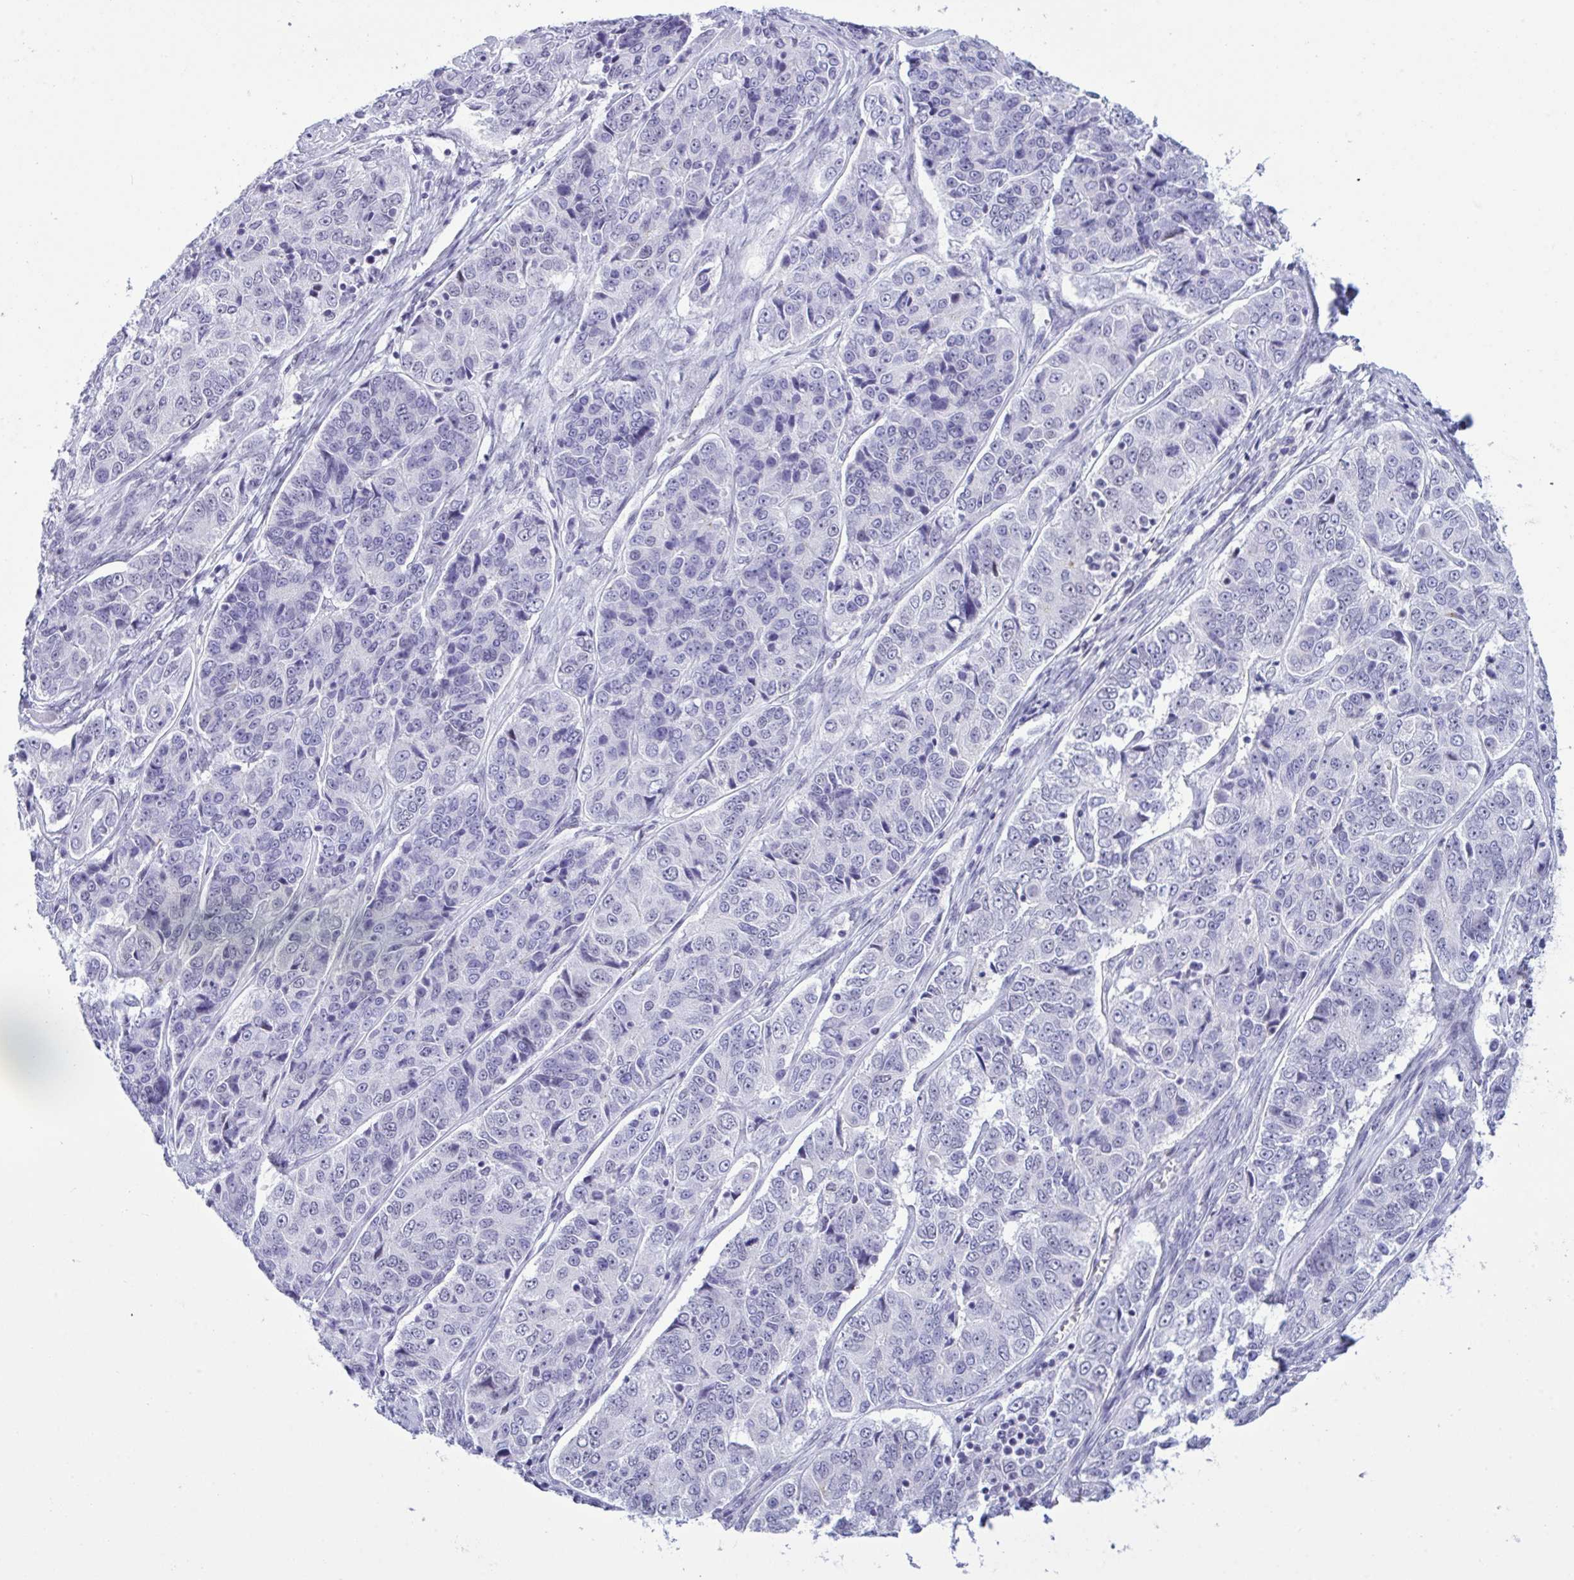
{"staining": {"intensity": "negative", "quantity": "none", "location": "none"}, "tissue": "ovarian cancer", "cell_type": "Tumor cells", "image_type": "cancer", "snomed": [{"axis": "morphology", "description": "Carcinoma, endometroid"}, {"axis": "topography", "description": "Ovary"}], "caption": "The immunohistochemistry (IHC) photomicrograph has no significant positivity in tumor cells of endometroid carcinoma (ovarian) tissue. Brightfield microscopy of immunohistochemistry stained with DAB (brown) and hematoxylin (blue), captured at high magnification.", "gene": "ELN", "patient": {"sex": "female", "age": 51}}